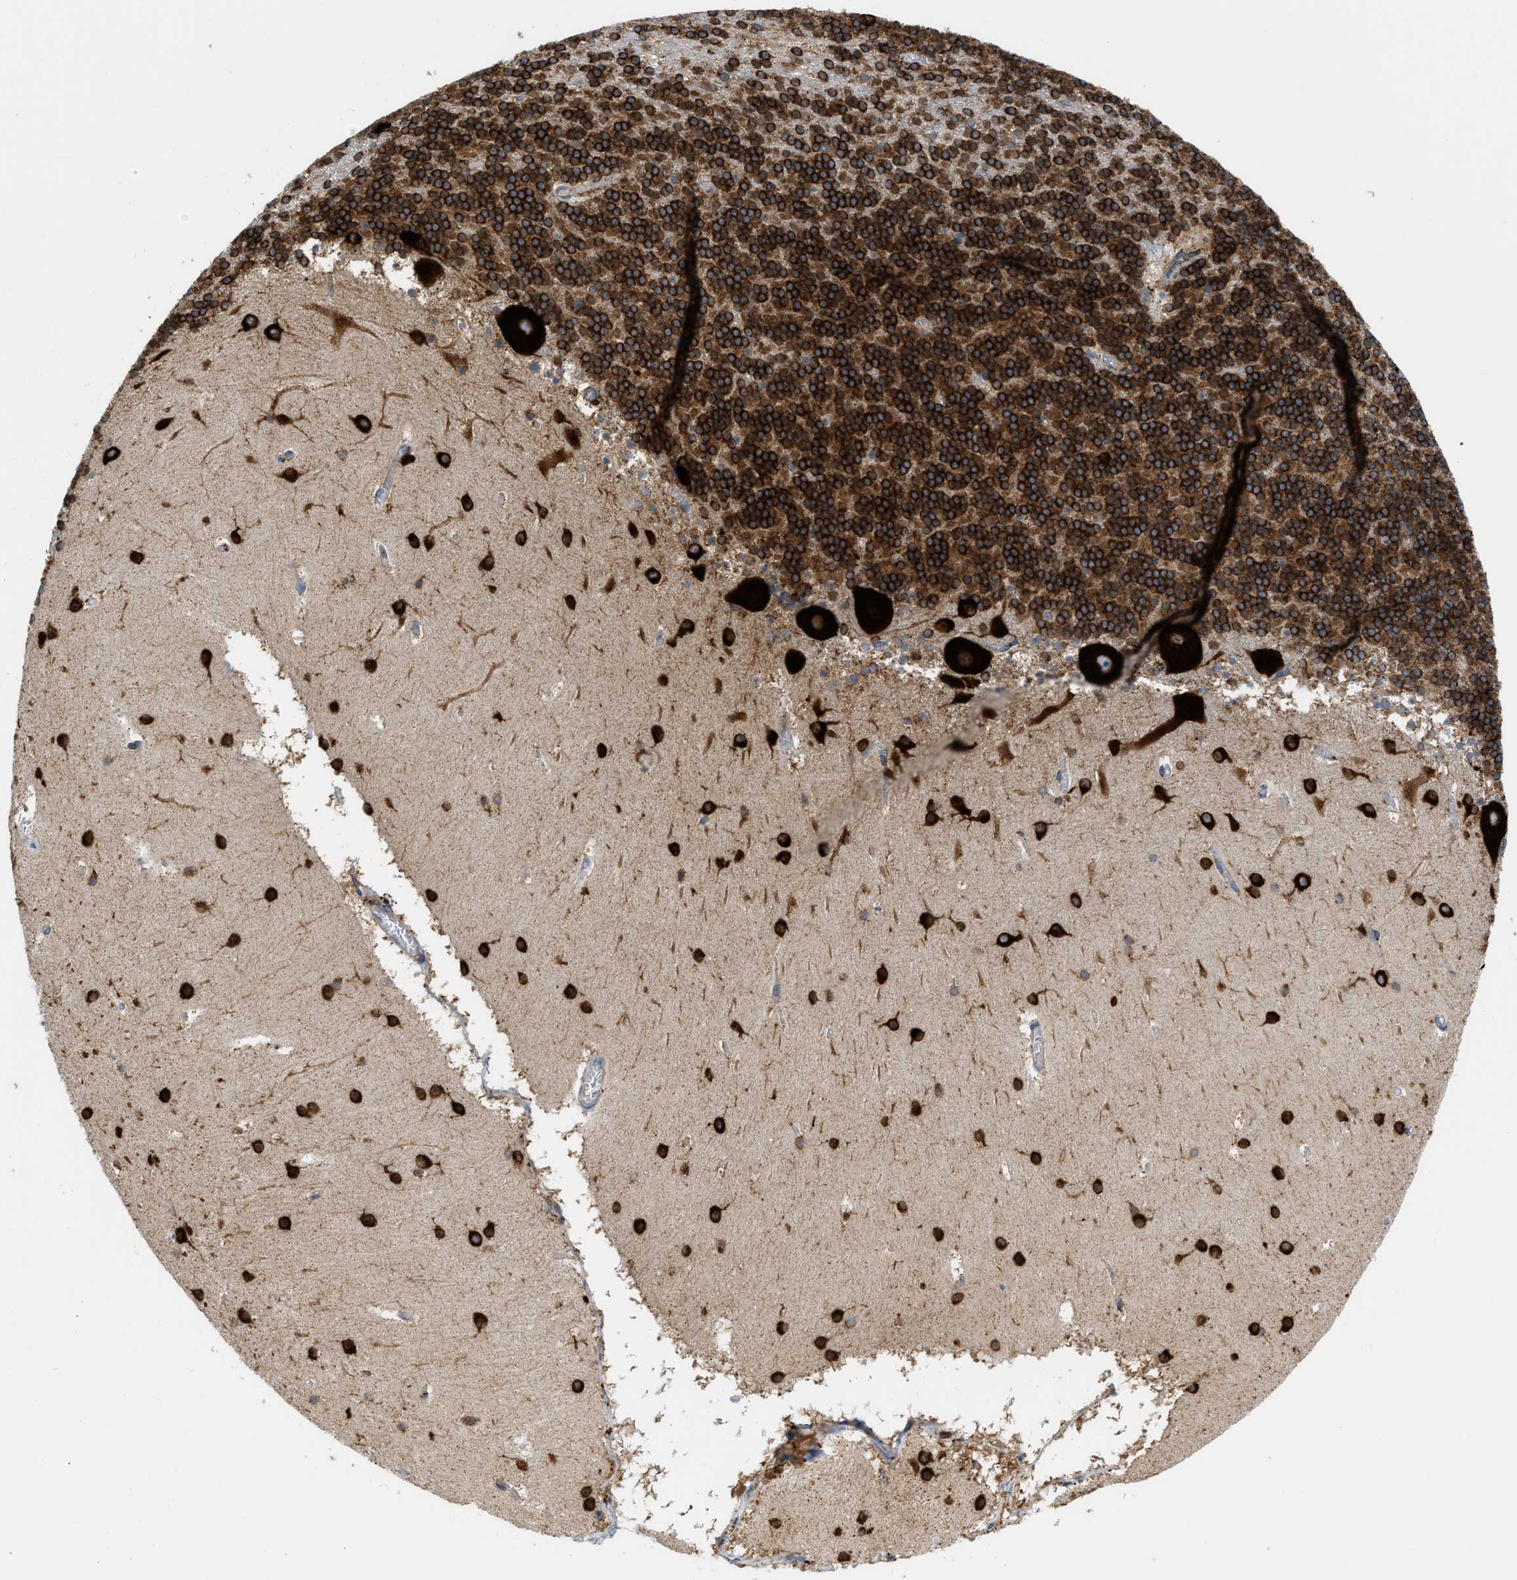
{"staining": {"intensity": "strong", "quantity": ">75%", "location": "cytoplasmic/membranous"}, "tissue": "cerebellum", "cell_type": "Cells in granular layer", "image_type": "normal", "snomed": [{"axis": "morphology", "description": "Normal tissue, NOS"}, {"axis": "topography", "description": "Cerebellum"}], "caption": "Human cerebellum stained with a brown dye exhibits strong cytoplasmic/membranous positive expression in about >75% of cells in granular layer.", "gene": "GPAT4", "patient": {"sex": "male", "age": 45}}